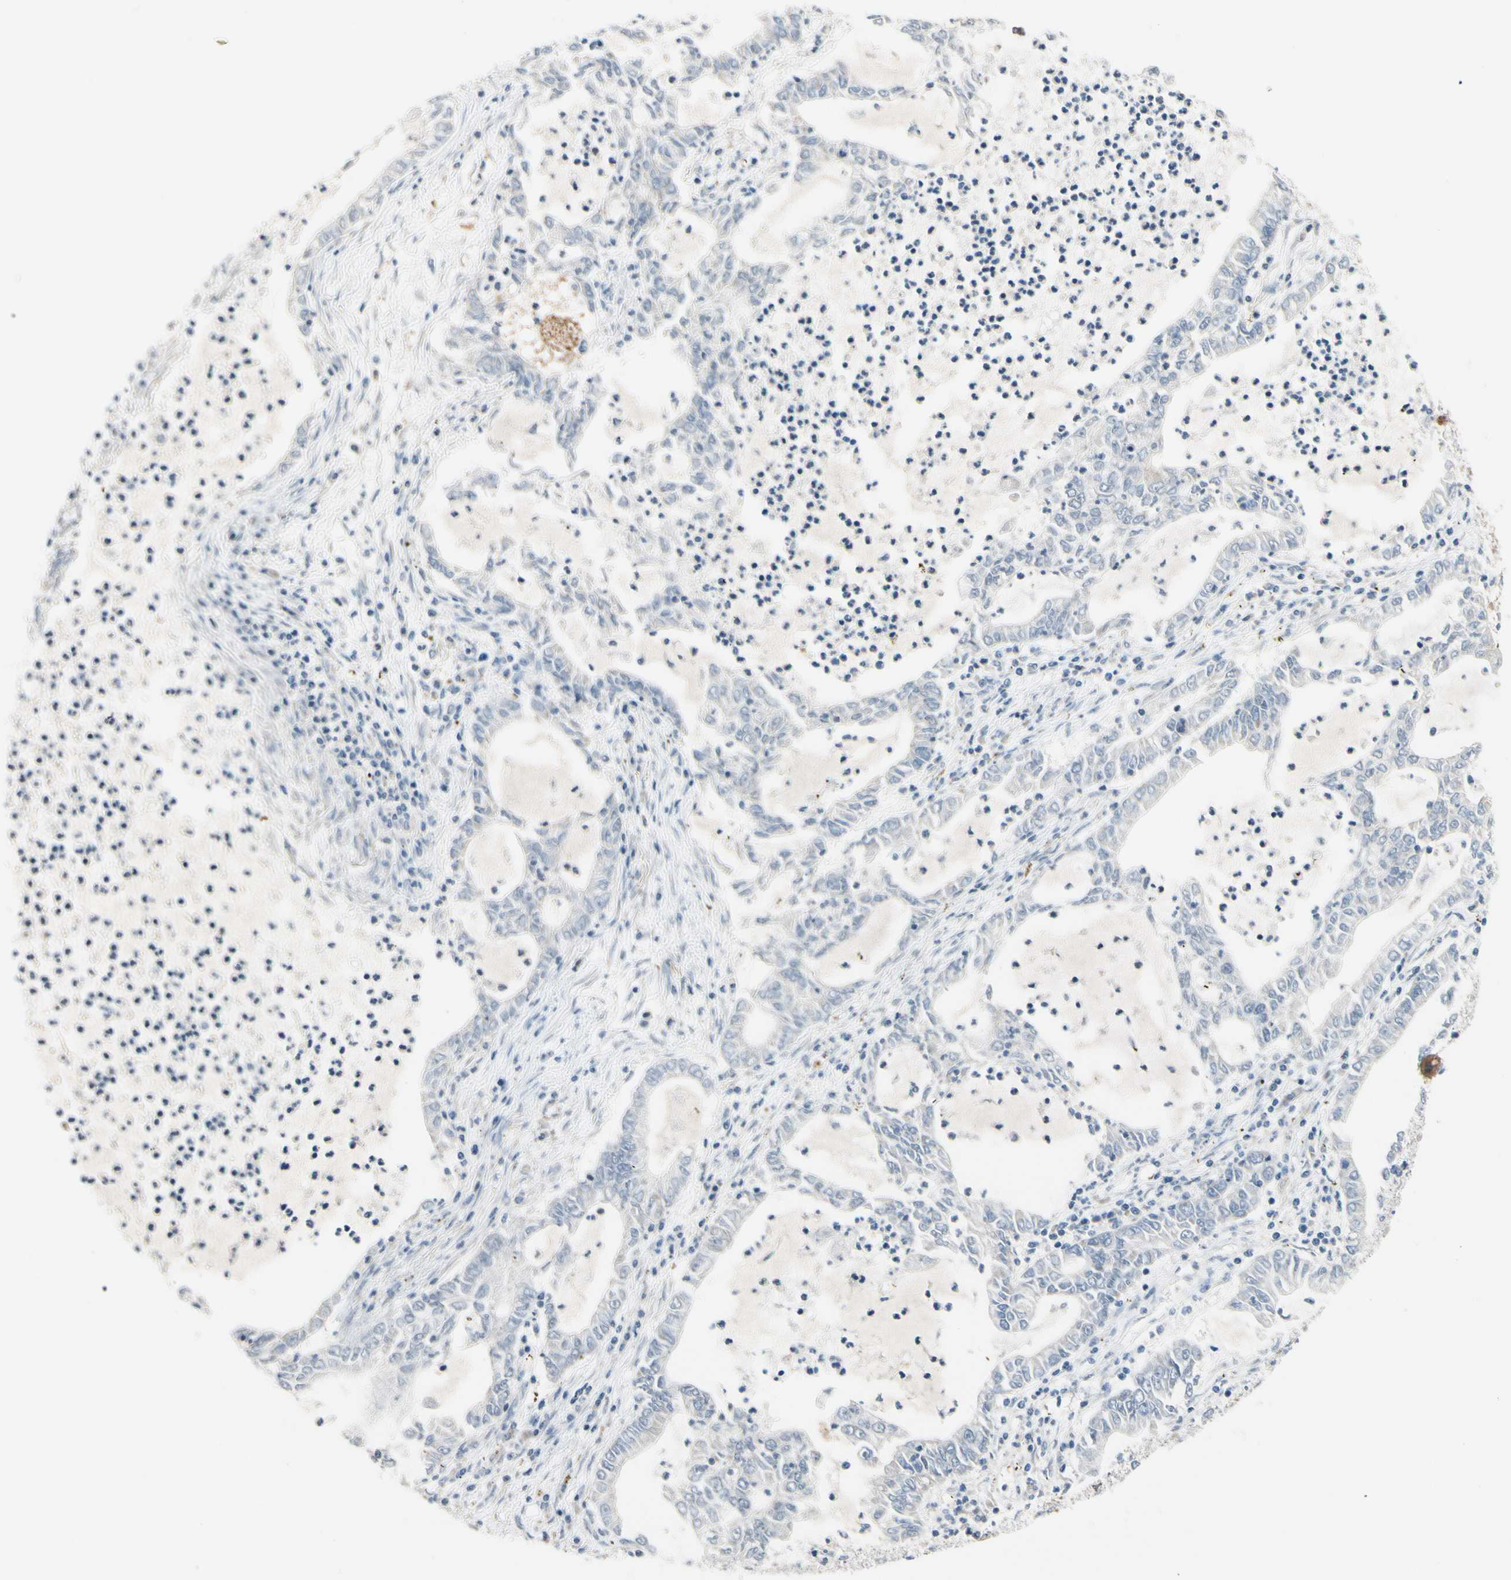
{"staining": {"intensity": "negative", "quantity": "none", "location": "none"}, "tissue": "lung cancer", "cell_type": "Tumor cells", "image_type": "cancer", "snomed": [{"axis": "morphology", "description": "Adenocarcinoma, NOS"}, {"axis": "topography", "description": "Lung"}], "caption": "DAB (3,3'-diaminobenzidine) immunohistochemical staining of lung cancer displays no significant staining in tumor cells.", "gene": "CFAP36", "patient": {"sex": "female", "age": 51}}